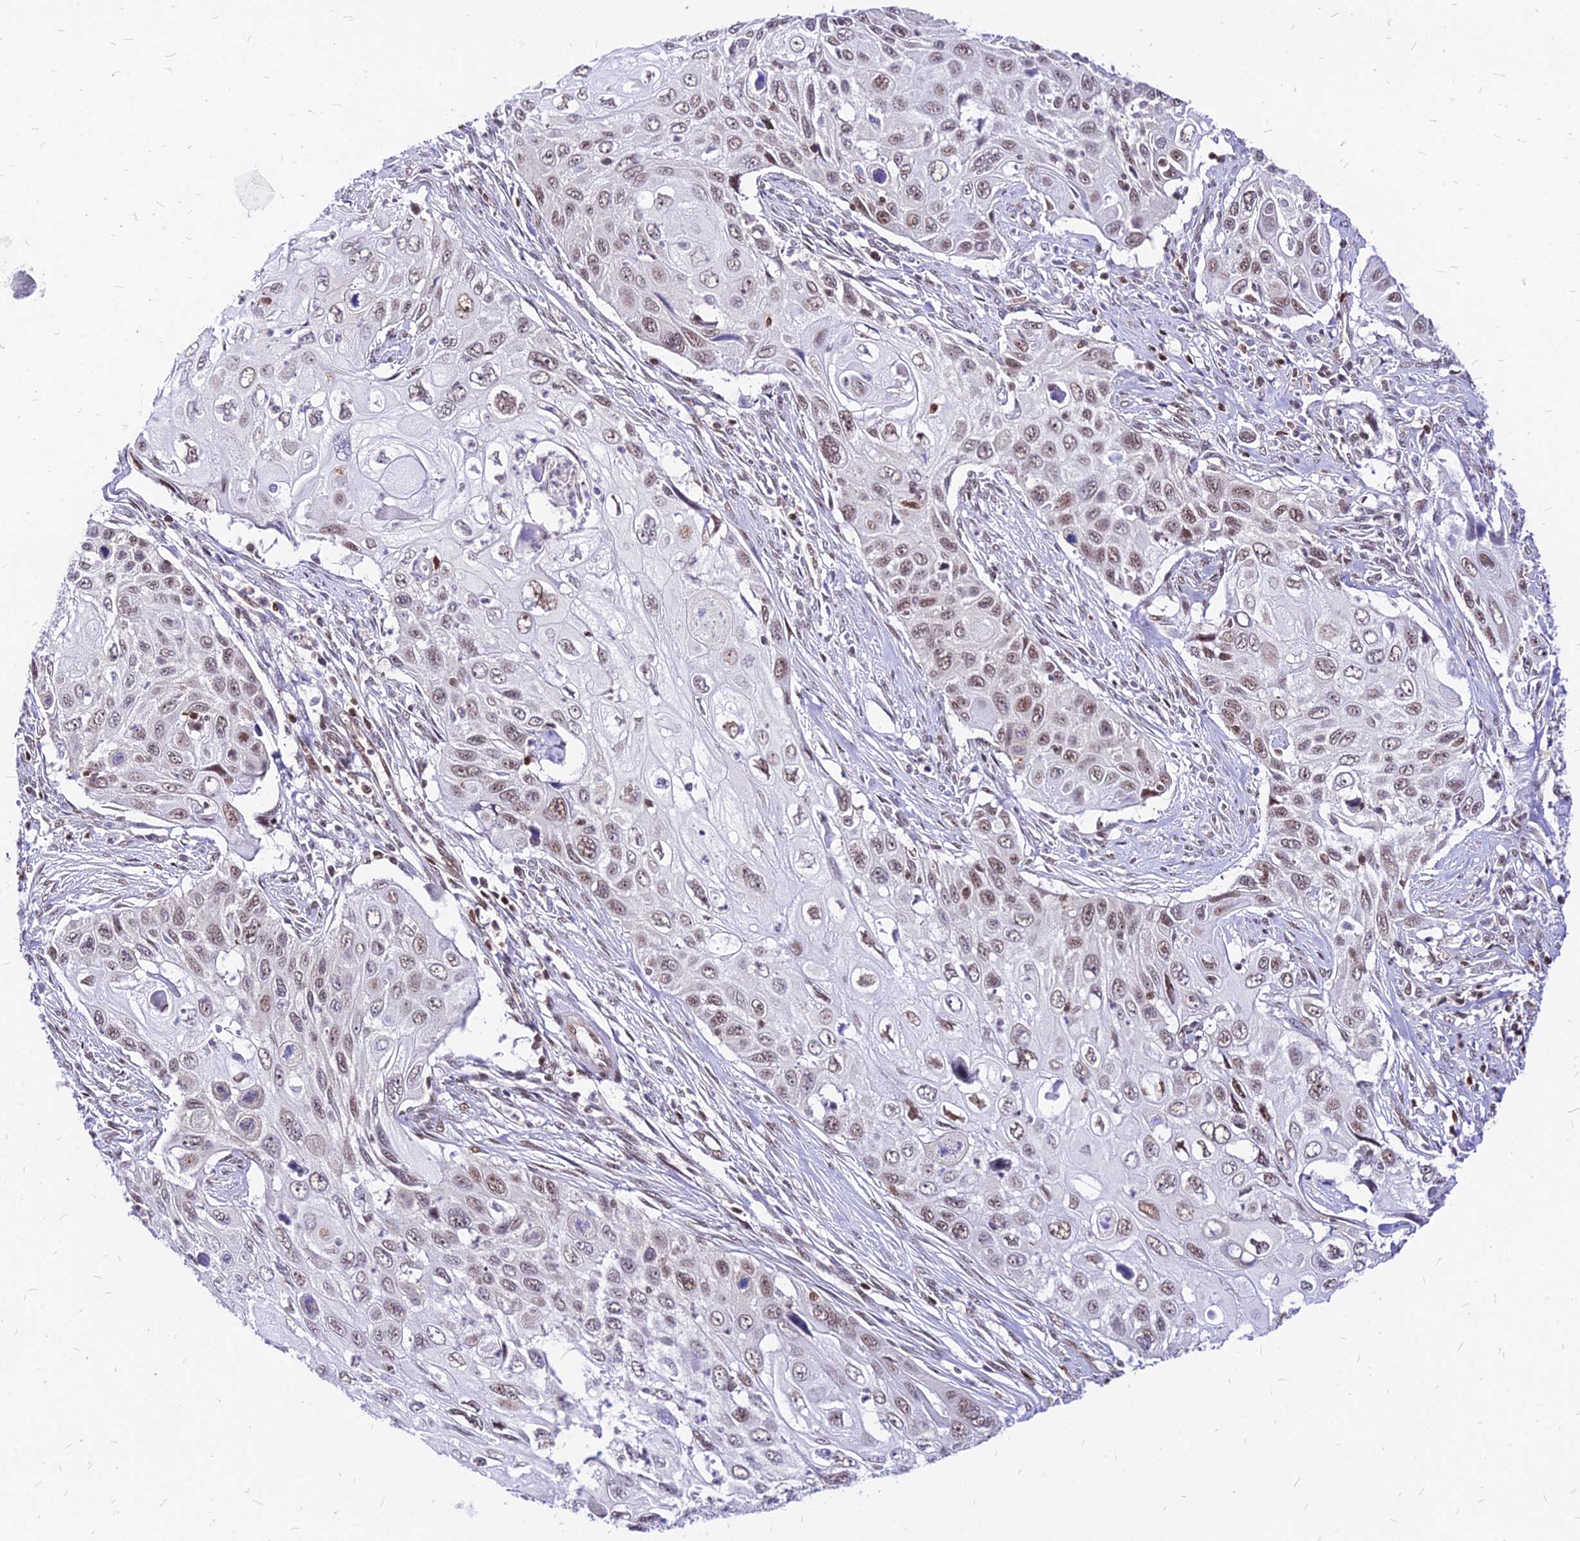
{"staining": {"intensity": "moderate", "quantity": "25%-75%", "location": "nuclear"}, "tissue": "cervical cancer", "cell_type": "Tumor cells", "image_type": "cancer", "snomed": [{"axis": "morphology", "description": "Squamous cell carcinoma, NOS"}, {"axis": "topography", "description": "Cervix"}], "caption": "Human cervical squamous cell carcinoma stained with a protein marker displays moderate staining in tumor cells.", "gene": "PAXX", "patient": {"sex": "female", "age": 70}}